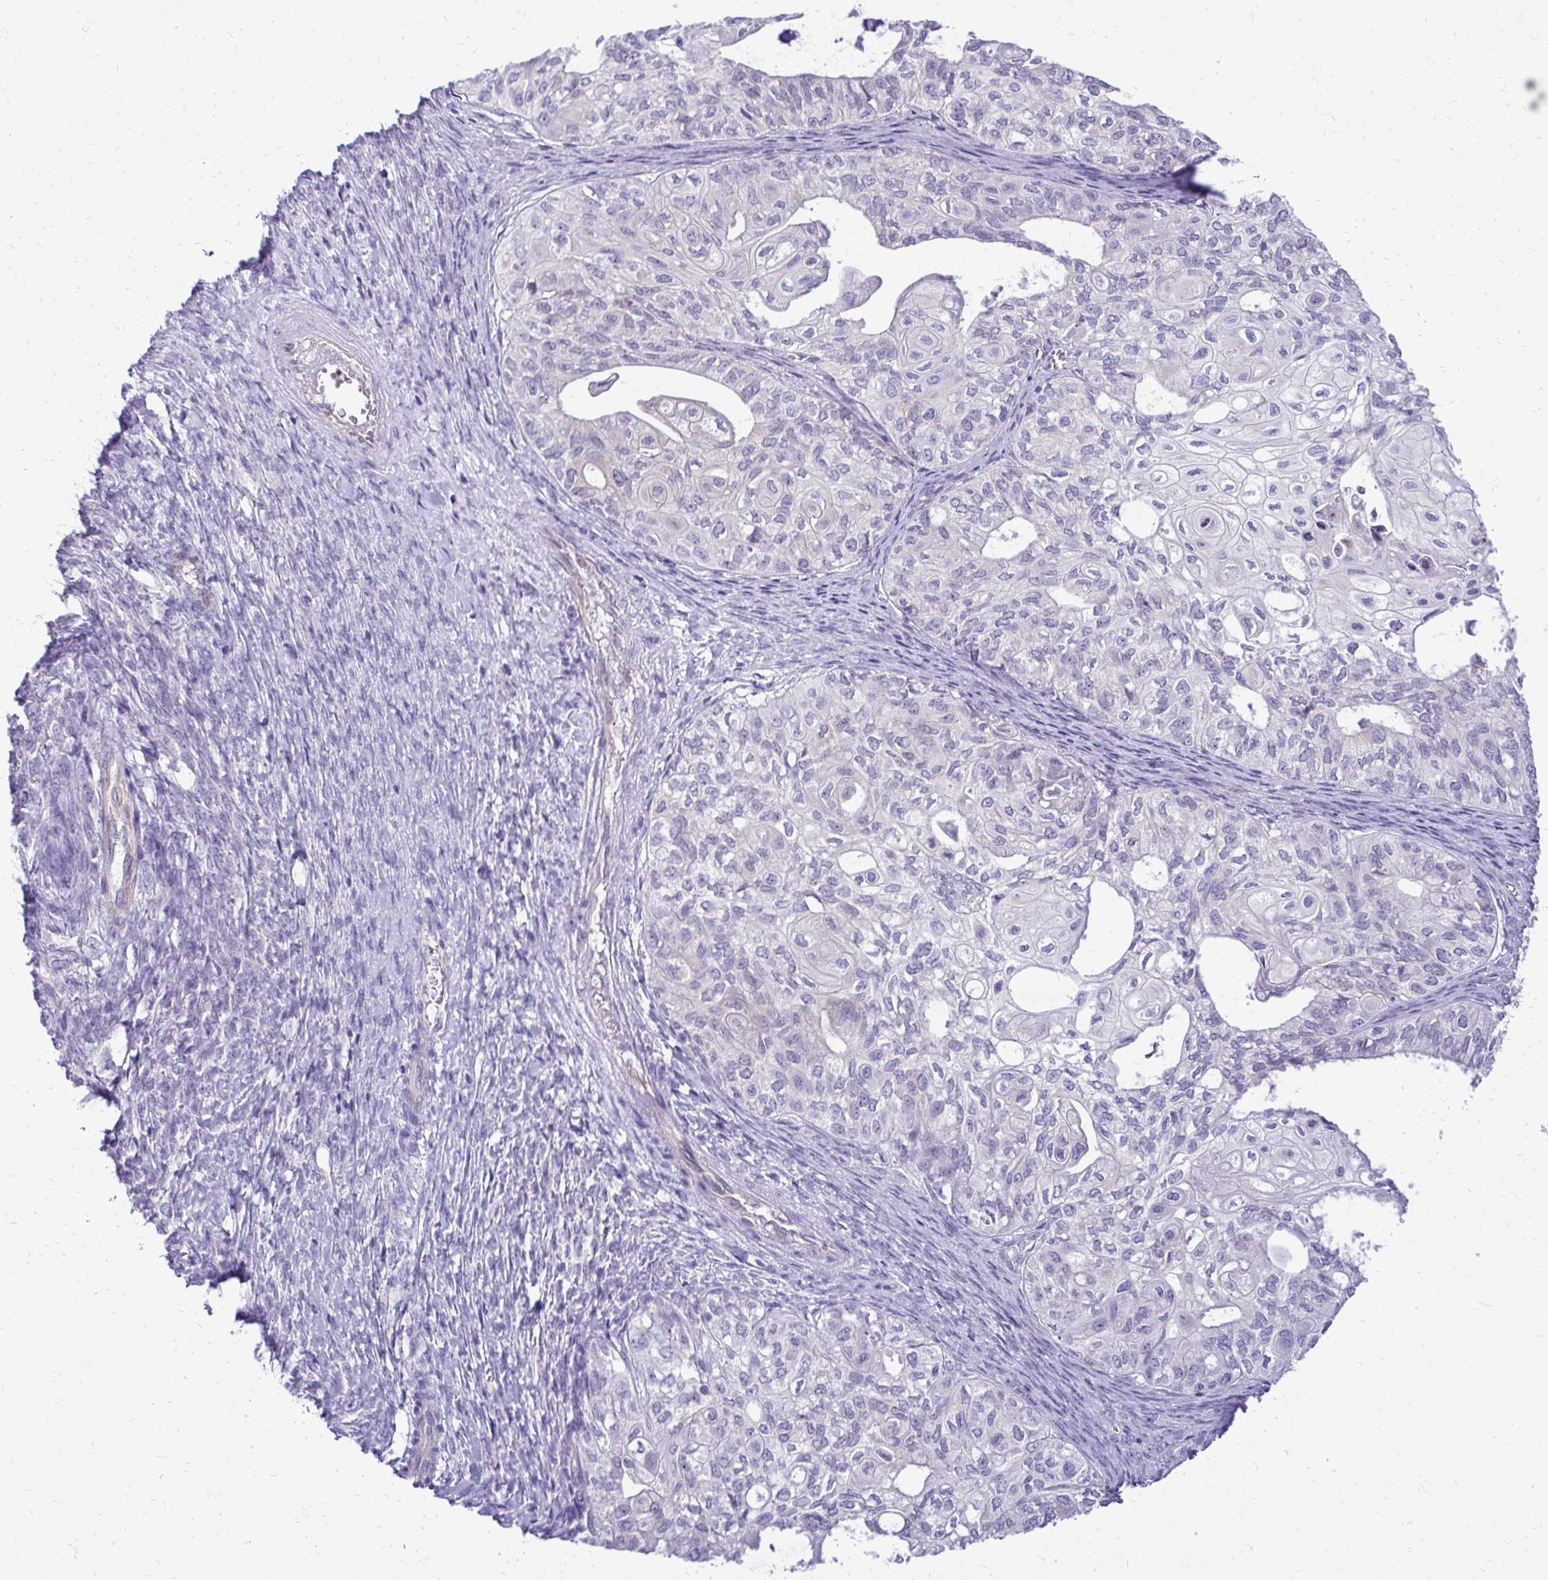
{"staining": {"intensity": "negative", "quantity": "none", "location": "none"}, "tissue": "ovarian cancer", "cell_type": "Tumor cells", "image_type": "cancer", "snomed": [{"axis": "morphology", "description": "Carcinoma, endometroid"}, {"axis": "topography", "description": "Ovary"}], "caption": "DAB (3,3'-diaminobenzidine) immunohistochemical staining of human ovarian endometroid carcinoma exhibits no significant positivity in tumor cells.", "gene": "NIFK", "patient": {"sex": "female", "age": 64}}